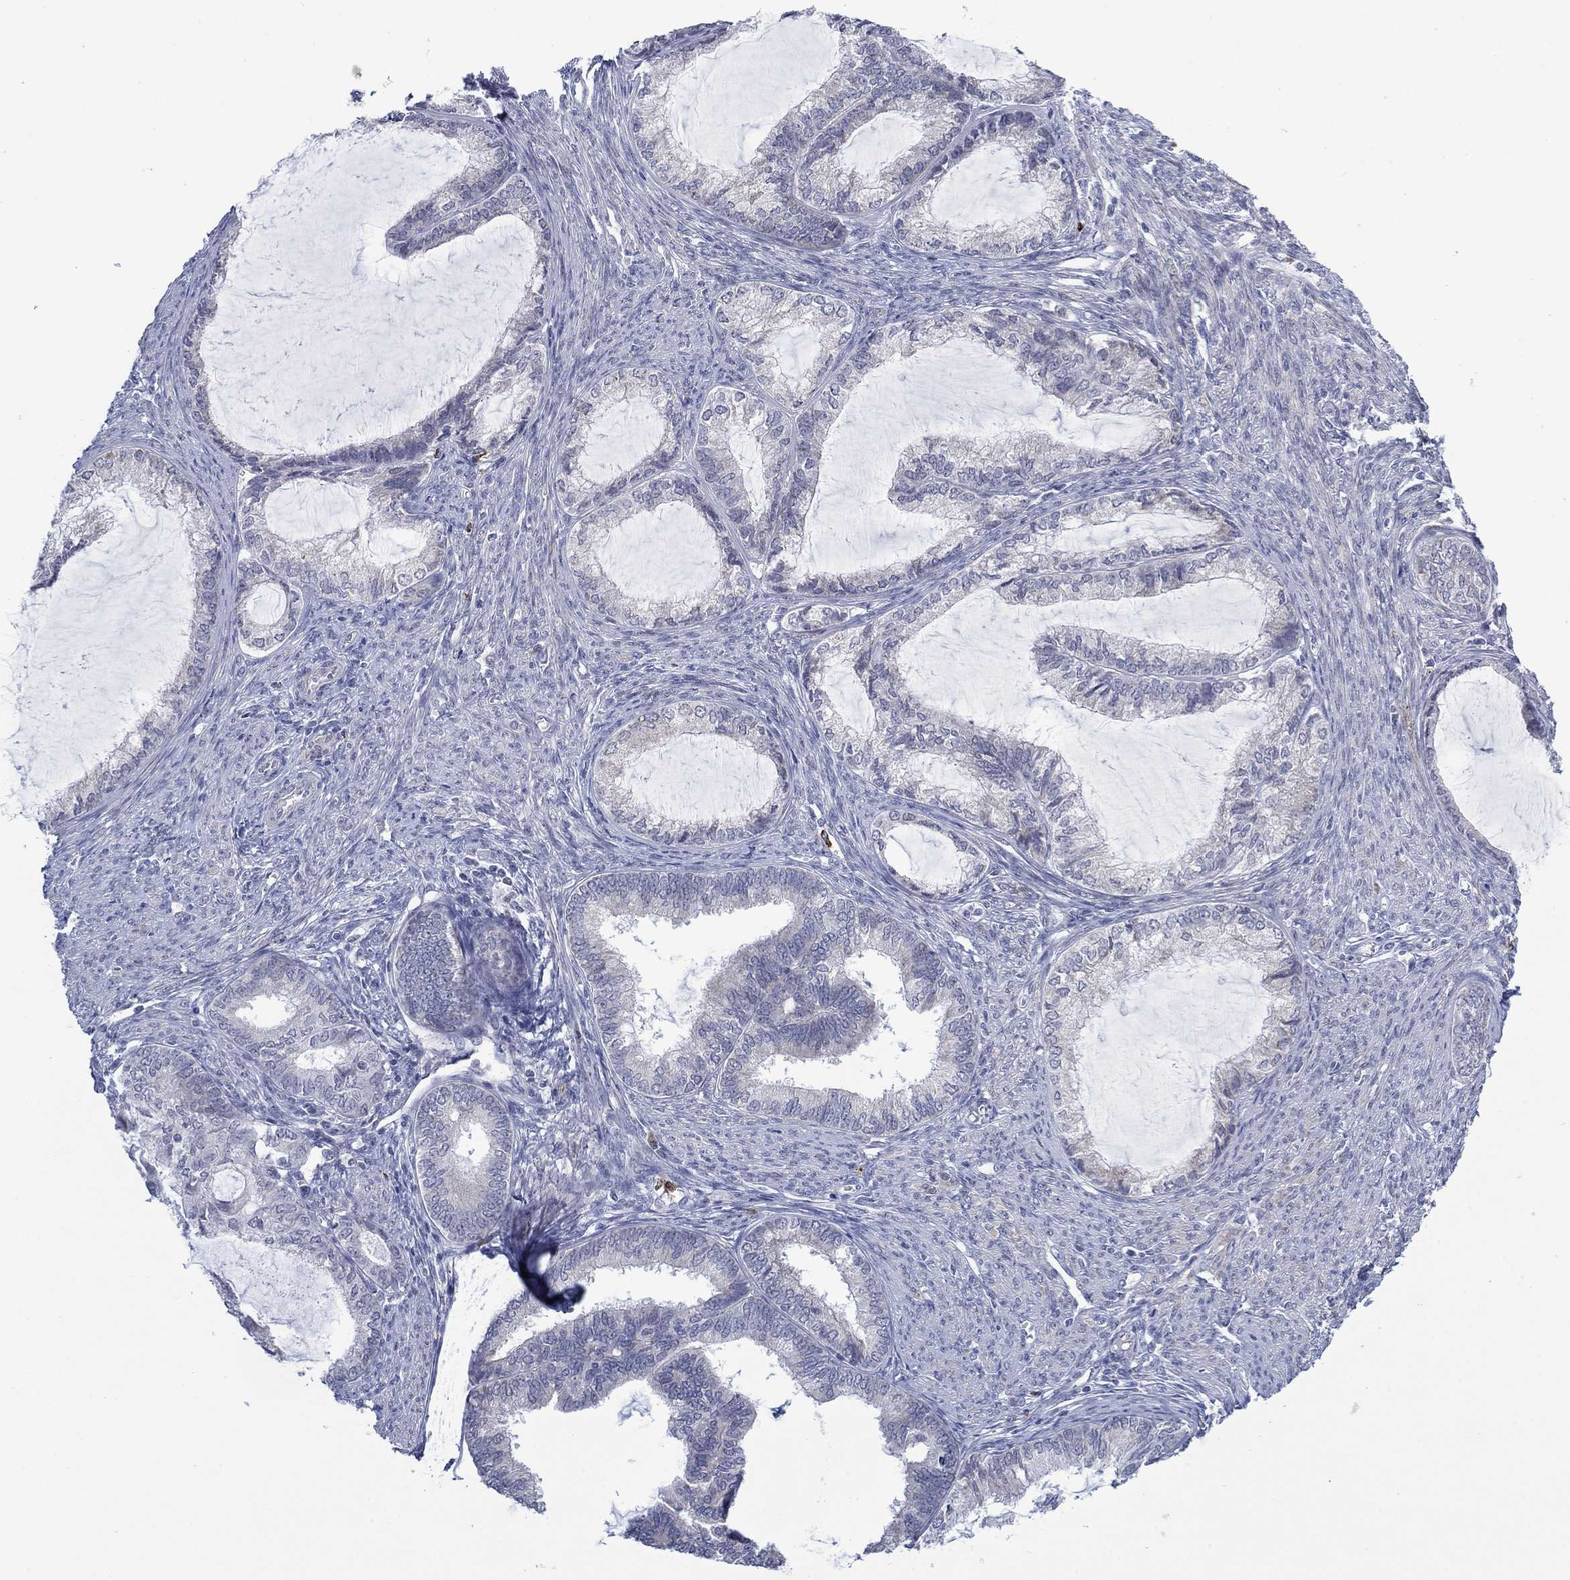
{"staining": {"intensity": "negative", "quantity": "none", "location": "none"}, "tissue": "endometrial cancer", "cell_type": "Tumor cells", "image_type": "cancer", "snomed": [{"axis": "morphology", "description": "Adenocarcinoma, NOS"}, {"axis": "topography", "description": "Endometrium"}], "caption": "IHC image of adenocarcinoma (endometrial) stained for a protein (brown), which reveals no positivity in tumor cells. Brightfield microscopy of immunohistochemistry (IHC) stained with DAB (3,3'-diaminobenzidine) (brown) and hematoxylin (blue), captured at high magnification.", "gene": "MTRFR", "patient": {"sex": "female", "age": 86}}